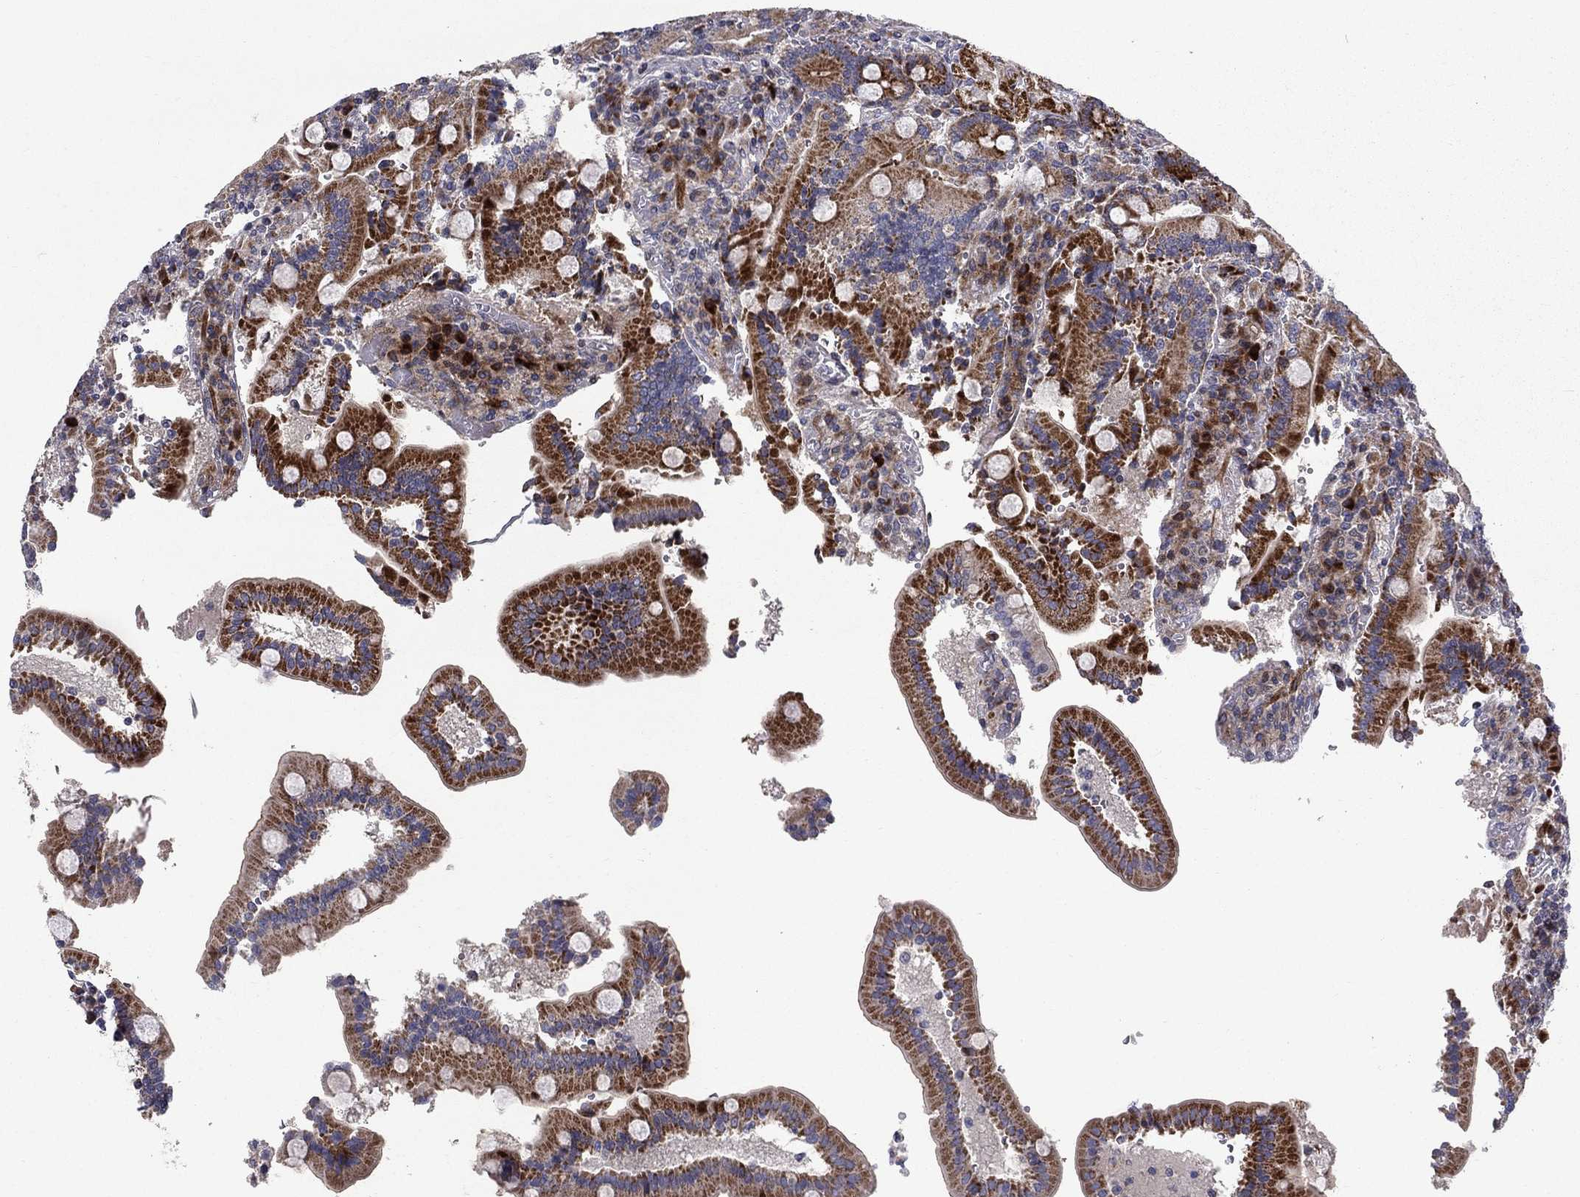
{"staining": {"intensity": "strong", "quantity": ">75%", "location": "cytoplasmic/membranous"}, "tissue": "duodenum", "cell_type": "Glandular cells", "image_type": "normal", "snomed": [{"axis": "morphology", "description": "Normal tissue, NOS"}, {"axis": "topography", "description": "Duodenum"}], "caption": "A histopathology image of duodenum stained for a protein displays strong cytoplasmic/membranous brown staining in glandular cells. The staining is performed using DAB brown chromogen to label protein expression. The nuclei are counter-stained blue using hematoxylin.", "gene": "MIOS", "patient": {"sex": "female", "age": 62}}